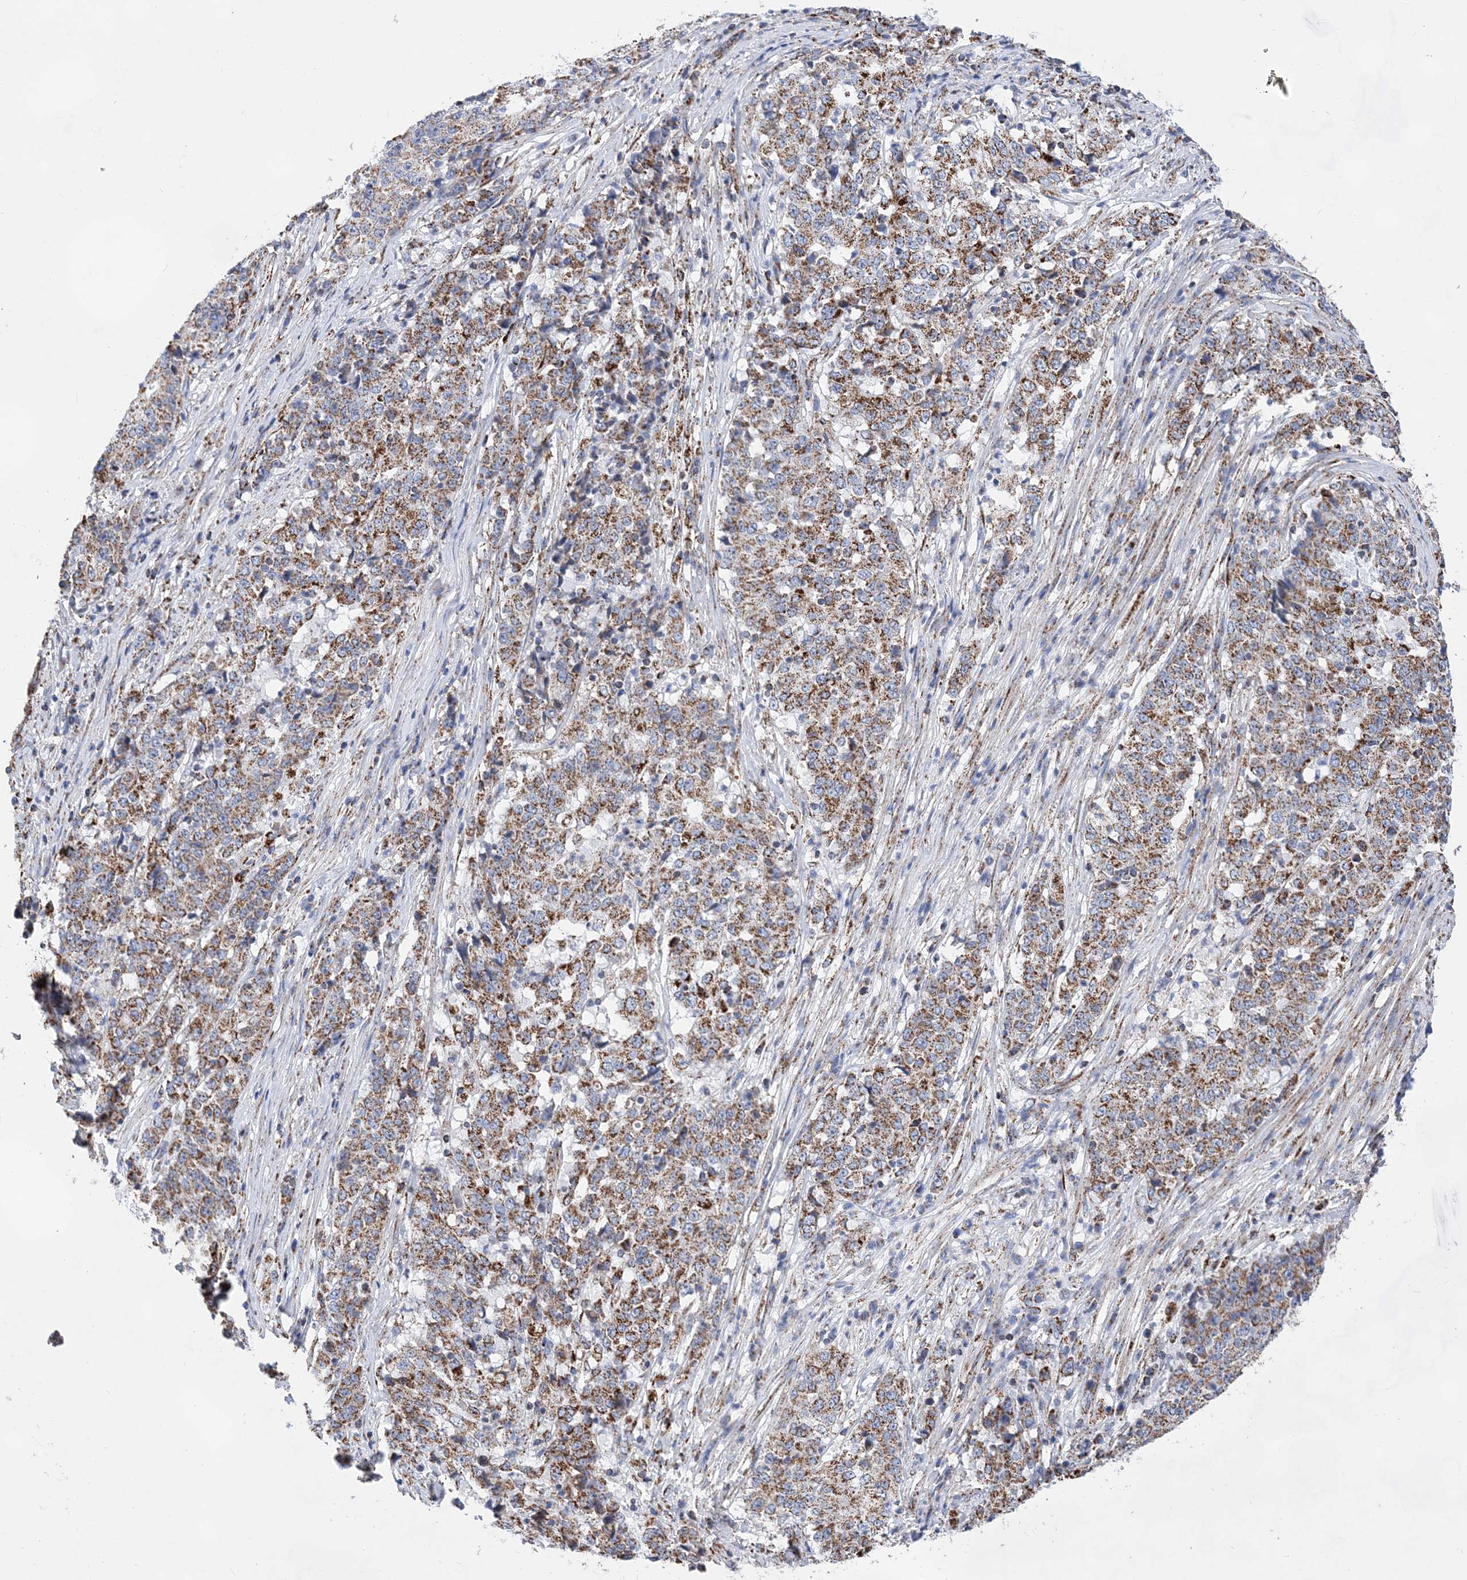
{"staining": {"intensity": "moderate", "quantity": ">75%", "location": "cytoplasmic/membranous"}, "tissue": "stomach cancer", "cell_type": "Tumor cells", "image_type": "cancer", "snomed": [{"axis": "morphology", "description": "Adenocarcinoma, NOS"}, {"axis": "topography", "description": "Stomach"}], "caption": "Moderate cytoplasmic/membranous staining is seen in about >75% of tumor cells in stomach adenocarcinoma. (DAB (3,3'-diaminobenzidine) IHC, brown staining for protein, blue staining for nuclei).", "gene": "ACOT9", "patient": {"sex": "male", "age": 59}}